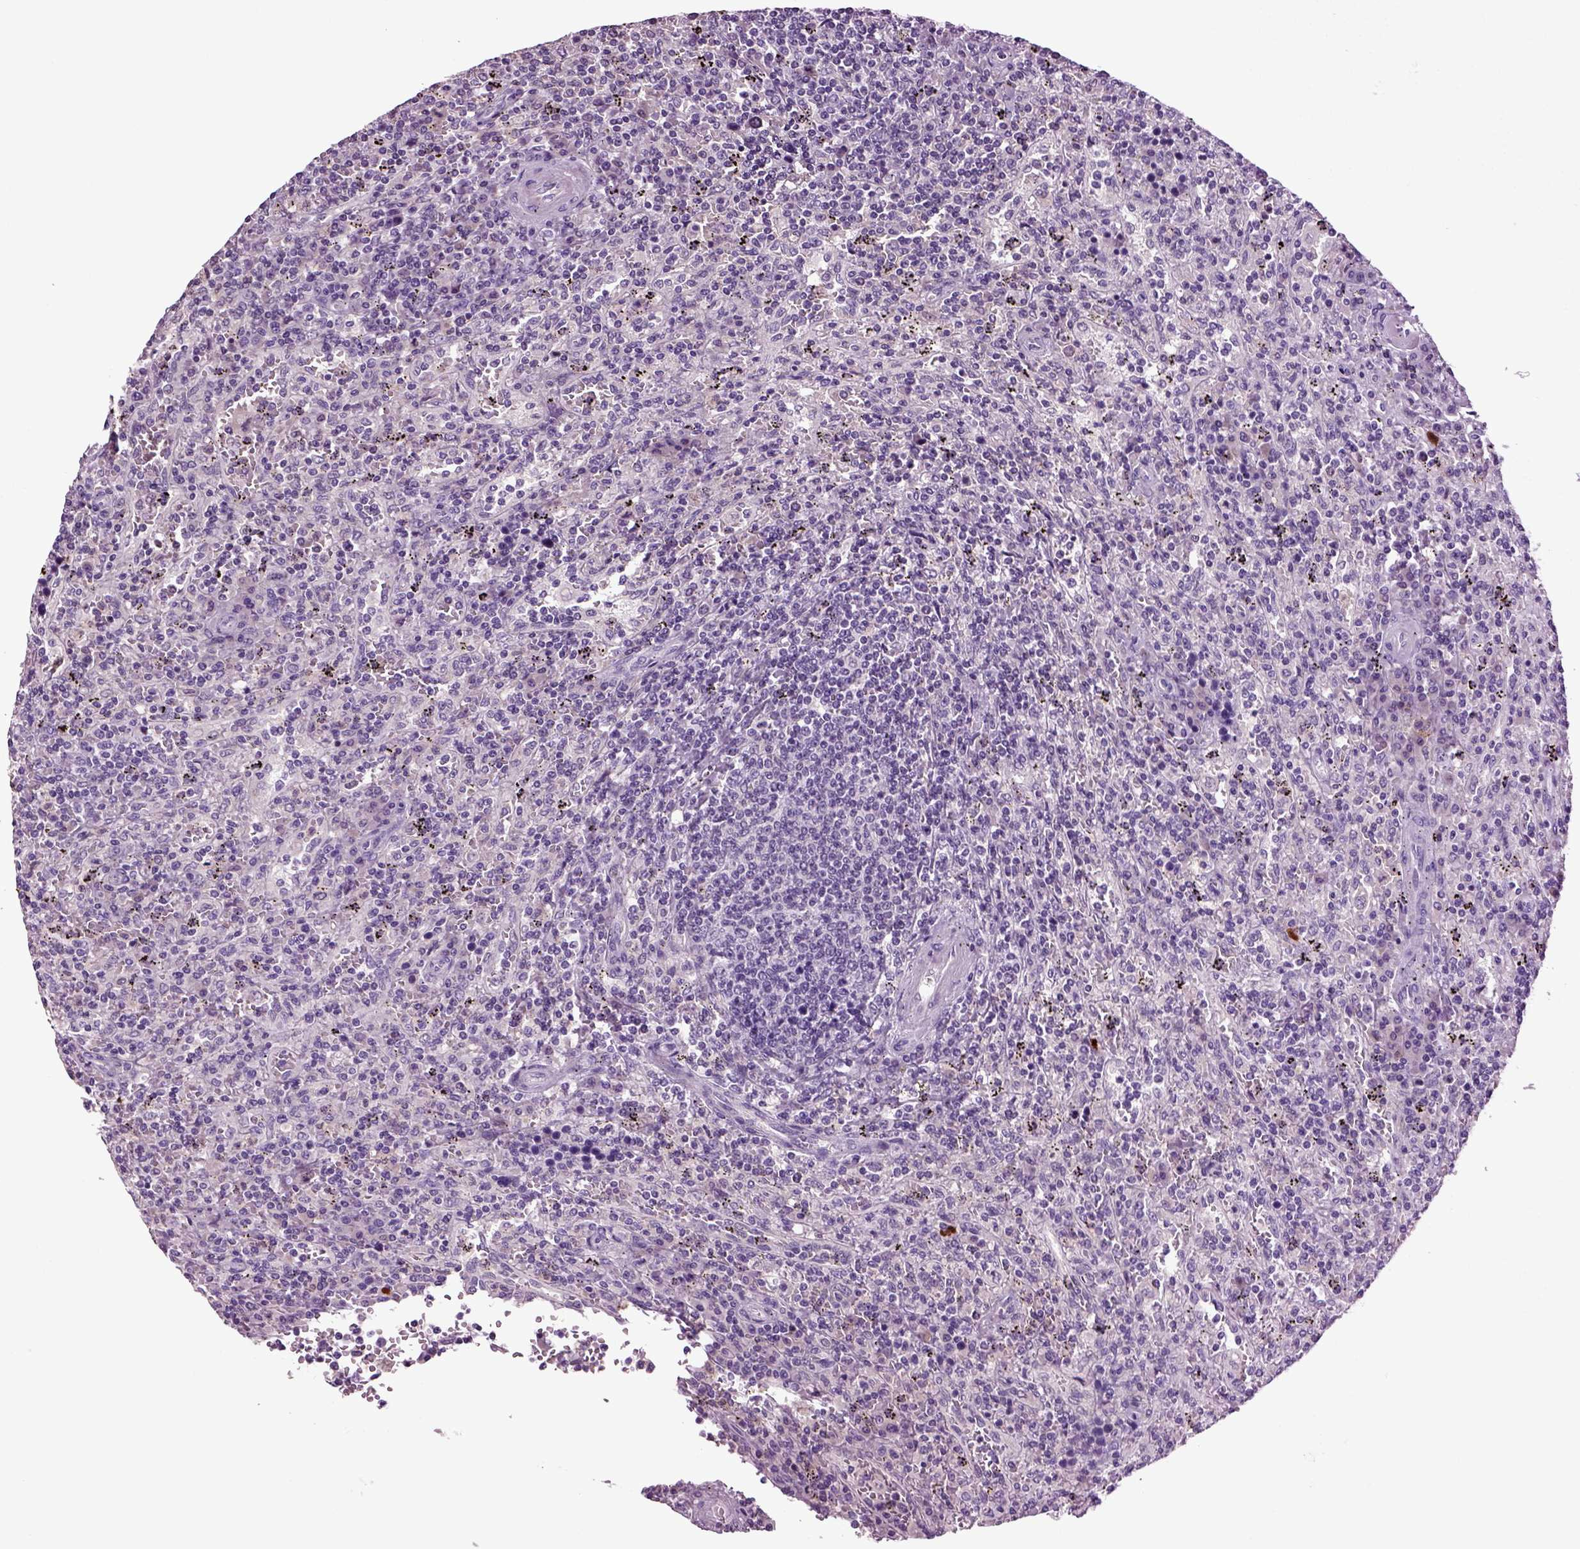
{"staining": {"intensity": "negative", "quantity": "none", "location": "none"}, "tissue": "lymphoma", "cell_type": "Tumor cells", "image_type": "cancer", "snomed": [{"axis": "morphology", "description": "Malignant lymphoma, non-Hodgkin's type, Low grade"}, {"axis": "topography", "description": "Spleen"}], "caption": "This is a image of immunohistochemistry (IHC) staining of low-grade malignant lymphoma, non-Hodgkin's type, which shows no expression in tumor cells.", "gene": "FGF11", "patient": {"sex": "male", "age": 62}}